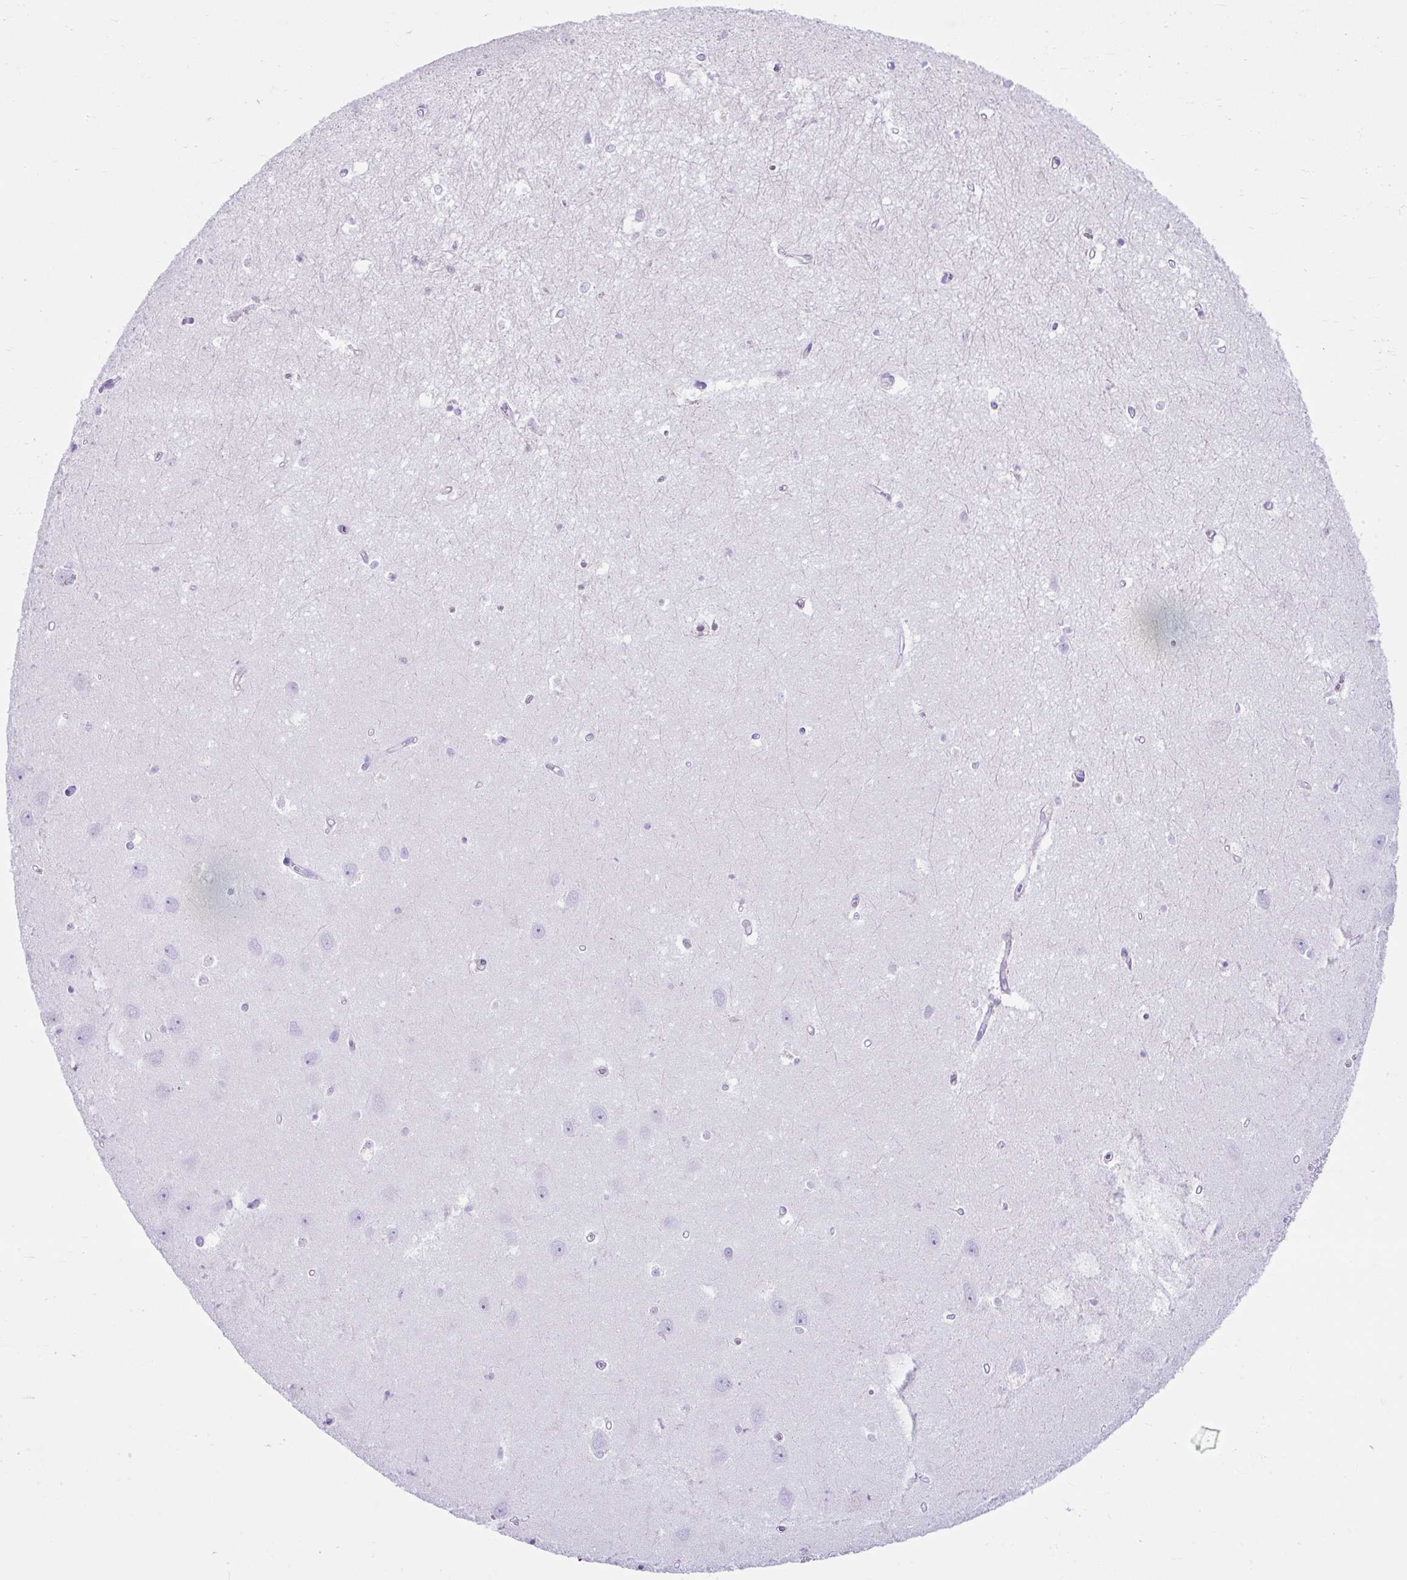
{"staining": {"intensity": "negative", "quantity": "none", "location": "none"}, "tissue": "hippocampus", "cell_type": "Glial cells", "image_type": "normal", "snomed": [{"axis": "morphology", "description": "Normal tissue, NOS"}, {"axis": "topography", "description": "Hippocampus"}], "caption": "Immunohistochemical staining of normal hippocampus displays no significant positivity in glial cells.", "gene": "KRT12", "patient": {"sex": "female", "age": 64}}